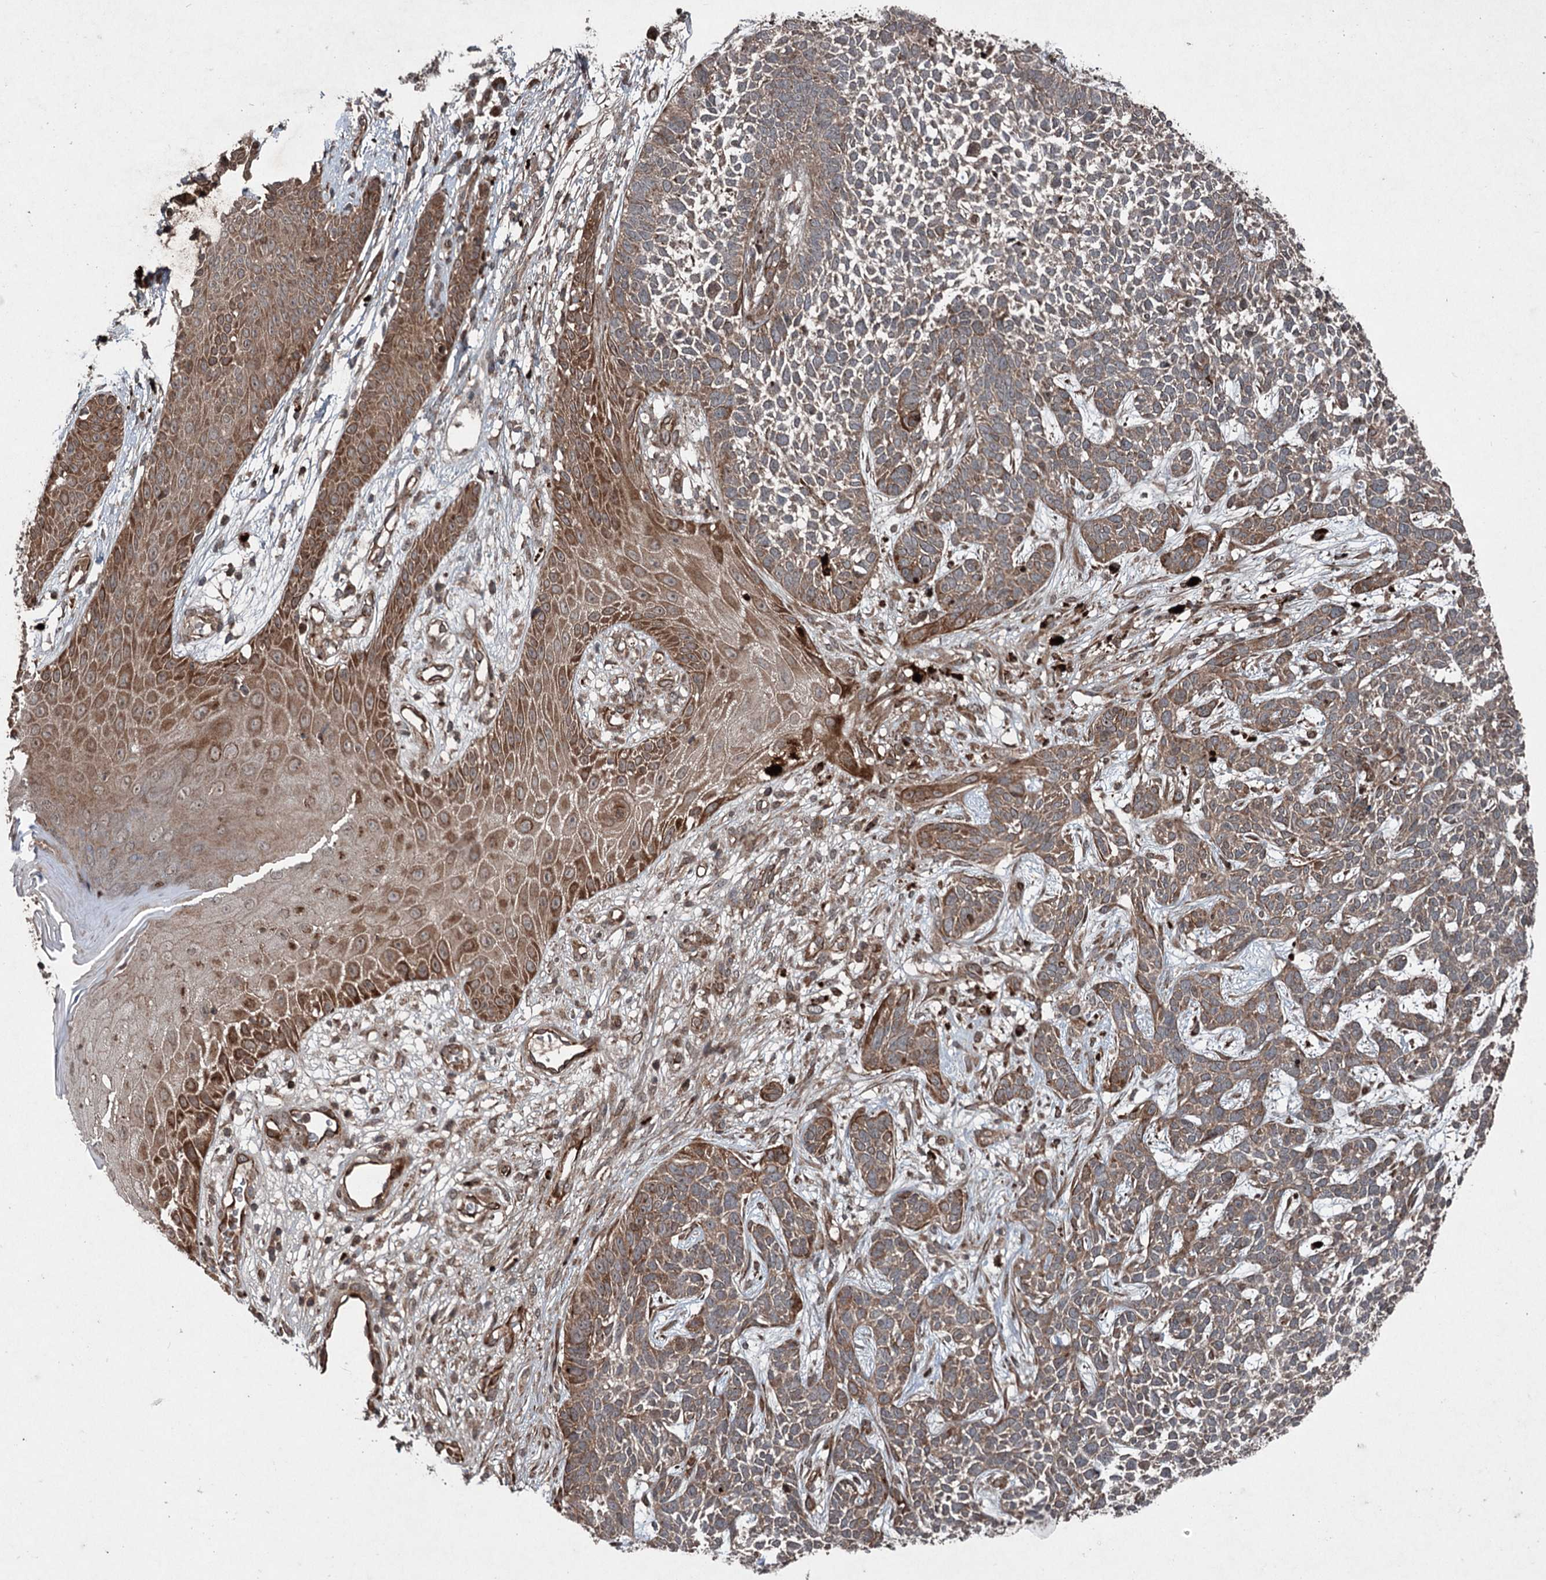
{"staining": {"intensity": "moderate", "quantity": "25%-75%", "location": "cytoplasmic/membranous"}, "tissue": "skin cancer", "cell_type": "Tumor cells", "image_type": "cancer", "snomed": [{"axis": "morphology", "description": "Basal cell carcinoma"}, {"axis": "topography", "description": "Skin"}], "caption": "A brown stain highlights moderate cytoplasmic/membranous expression of a protein in skin cancer tumor cells.", "gene": "ALAS1", "patient": {"sex": "female", "age": 84}}